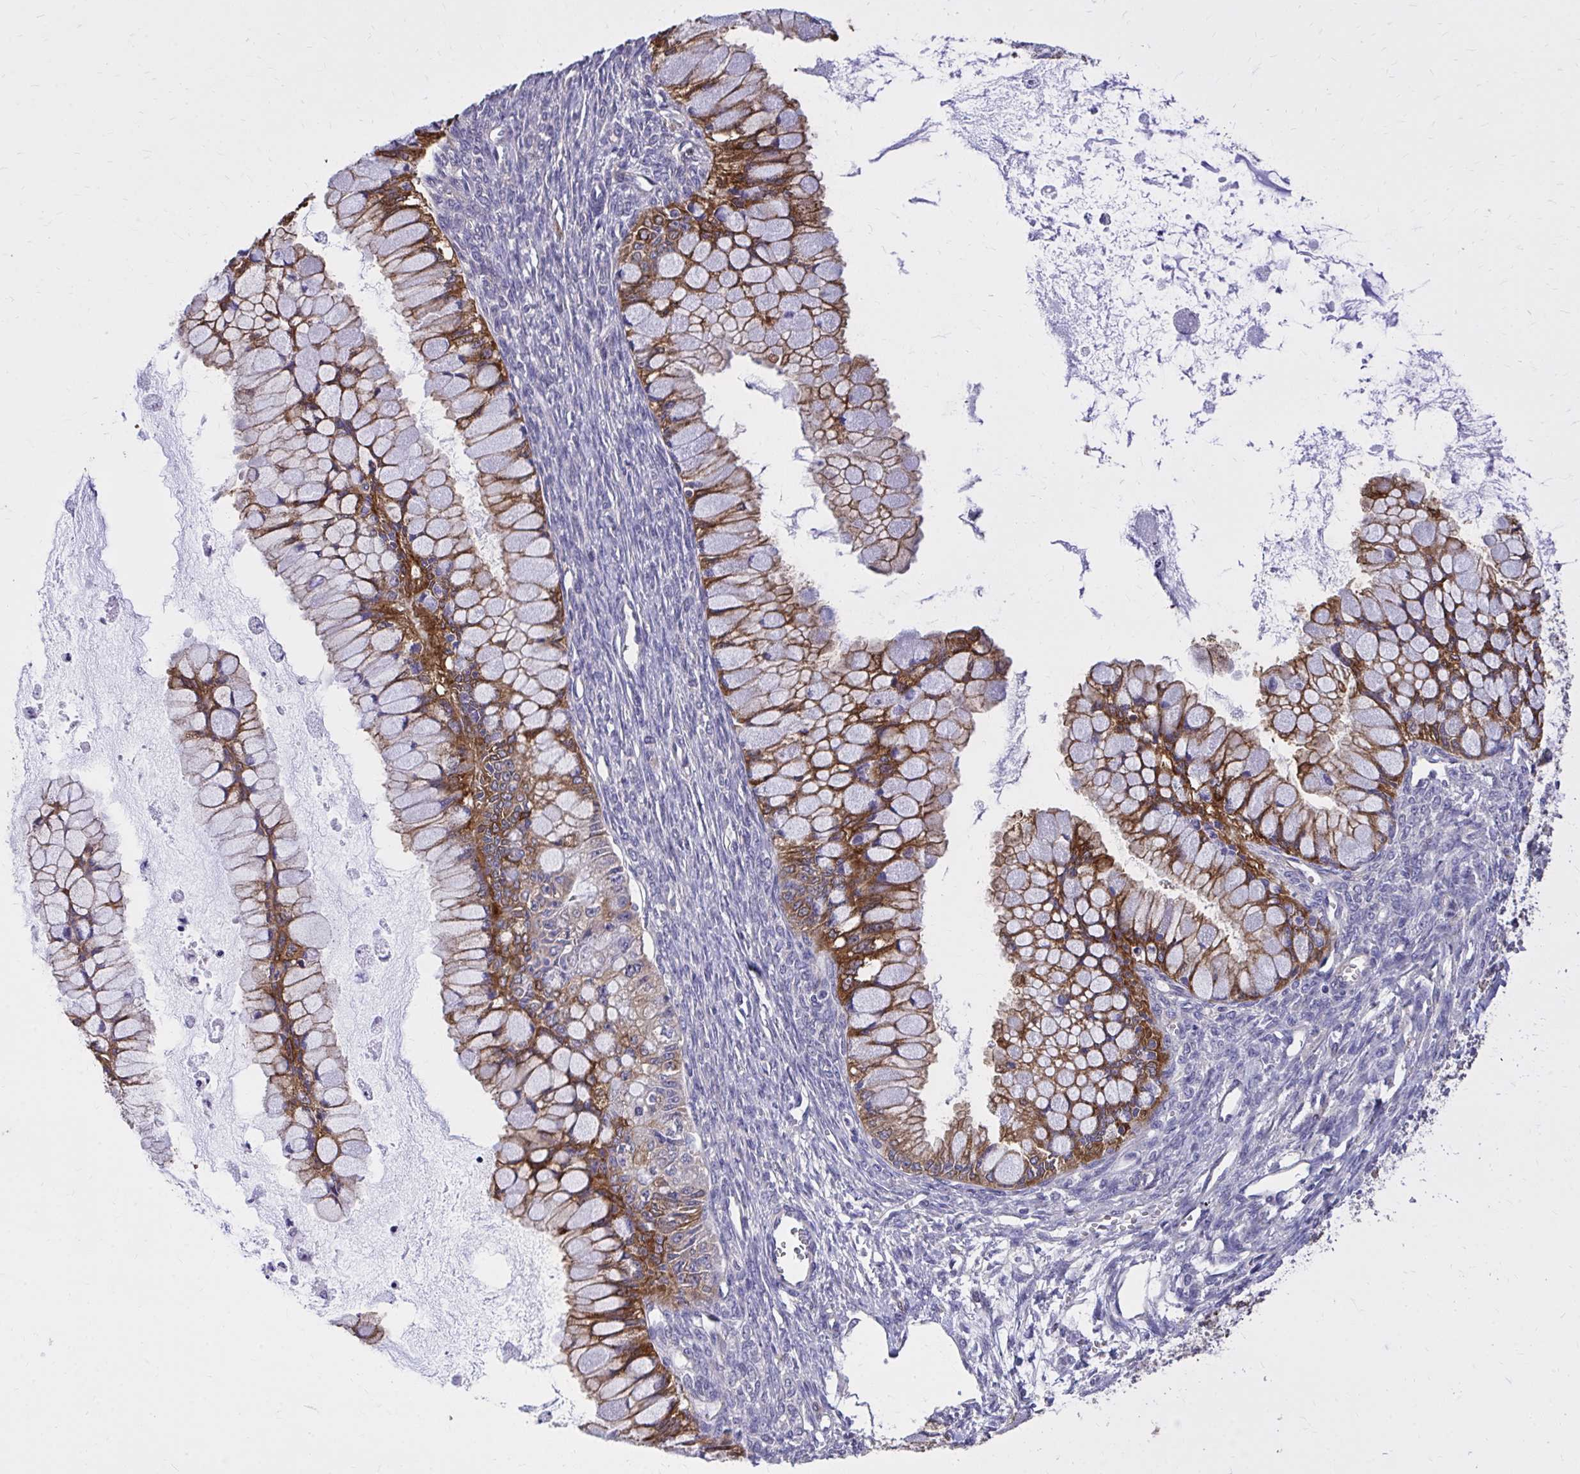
{"staining": {"intensity": "moderate", "quantity": ">75%", "location": "cytoplasmic/membranous"}, "tissue": "ovarian cancer", "cell_type": "Tumor cells", "image_type": "cancer", "snomed": [{"axis": "morphology", "description": "Cystadenocarcinoma, mucinous, NOS"}, {"axis": "topography", "description": "Ovary"}], "caption": "Protein expression analysis of human ovarian cancer (mucinous cystadenocarcinoma) reveals moderate cytoplasmic/membranous staining in approximately >75% of tumor cells.", "gene": "EPB41L1", "patient": {"sex": "female", "age": 34}}